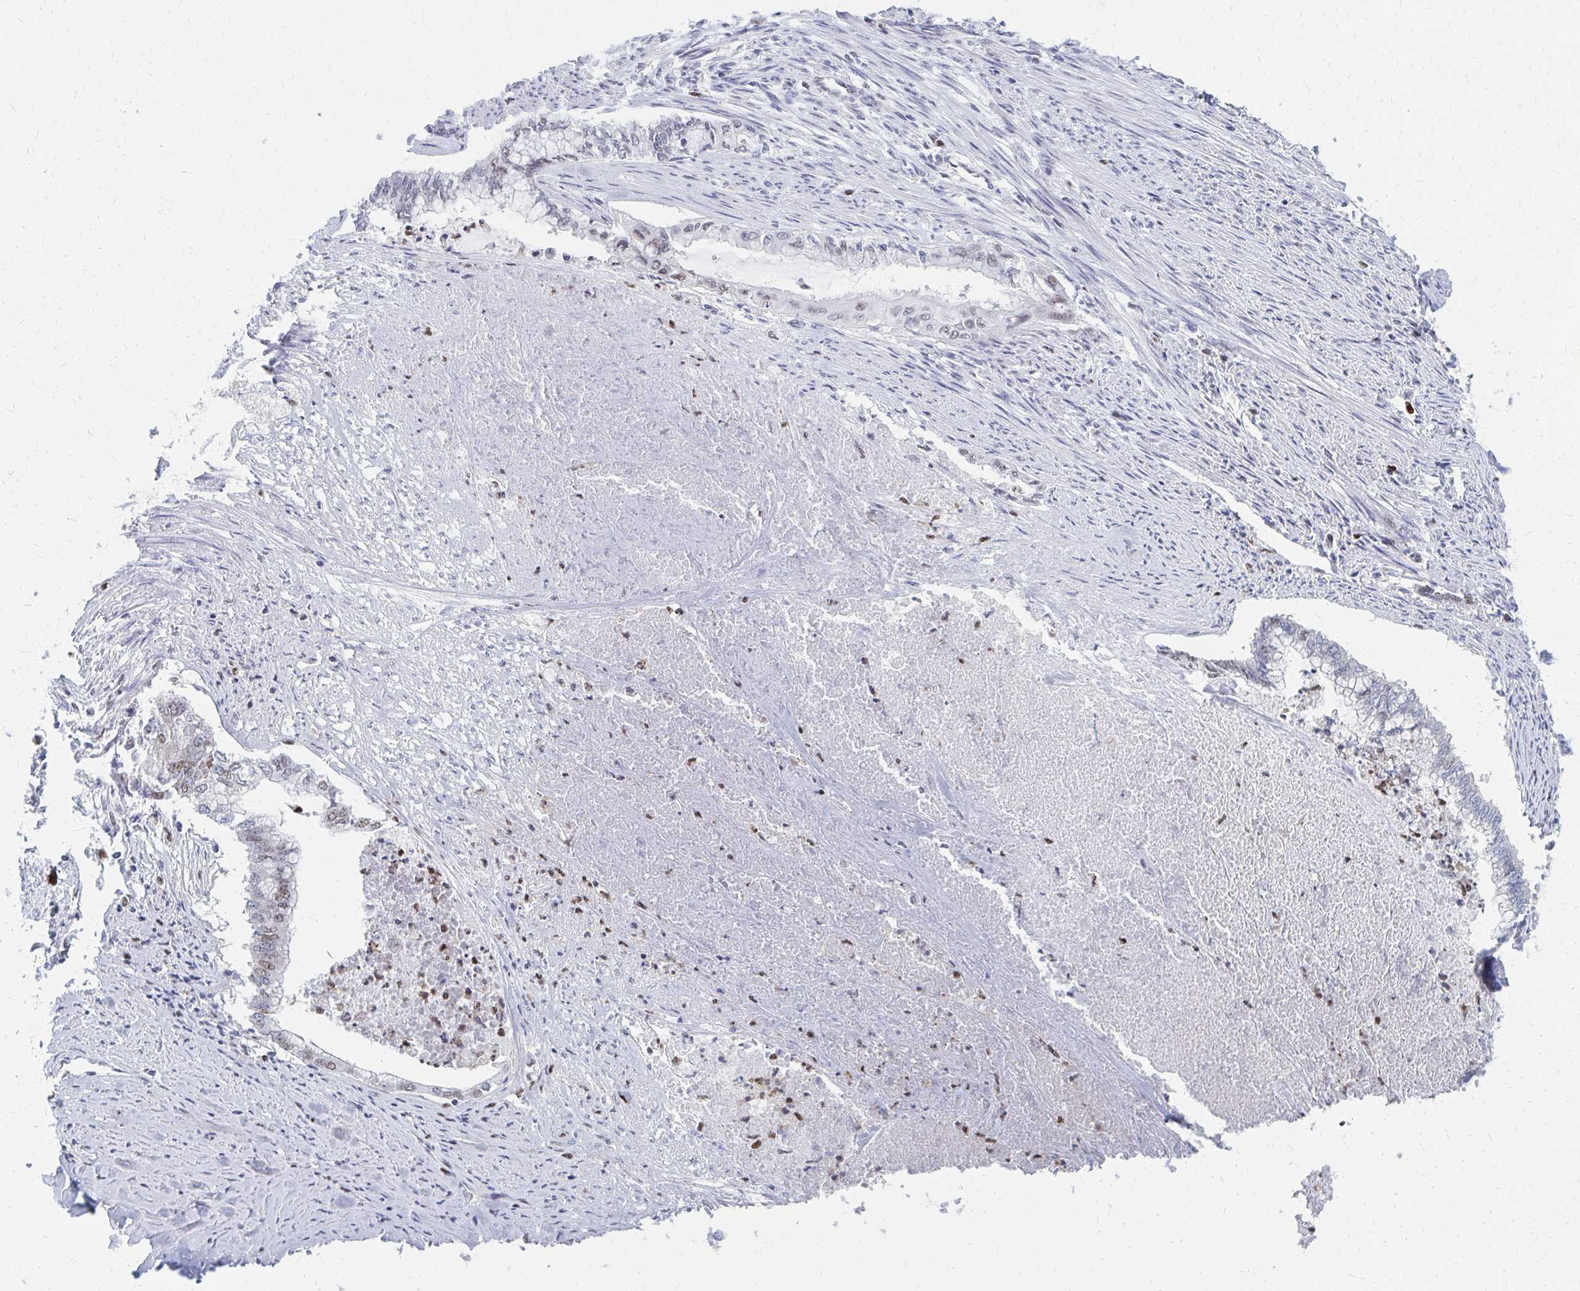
{"staining": {"intensity": "weak", "quantity": "<25%", "location": "nuclear"}, "tissue": "endometrial cancer", "cell_type": "Tumor cells", "image_type": "cancer", "snomed": [{"axis": "morphology", "description": "Adenocarcinoma, NOS"}, {"axis": "topography", "description": "Endometrium"}], "caption": "The histopathology image shows no staining of tumor cells in adenocarcinoma (endometrial).", "gene": "PLK3", "patient": {"sex": "female", "age": 79}}